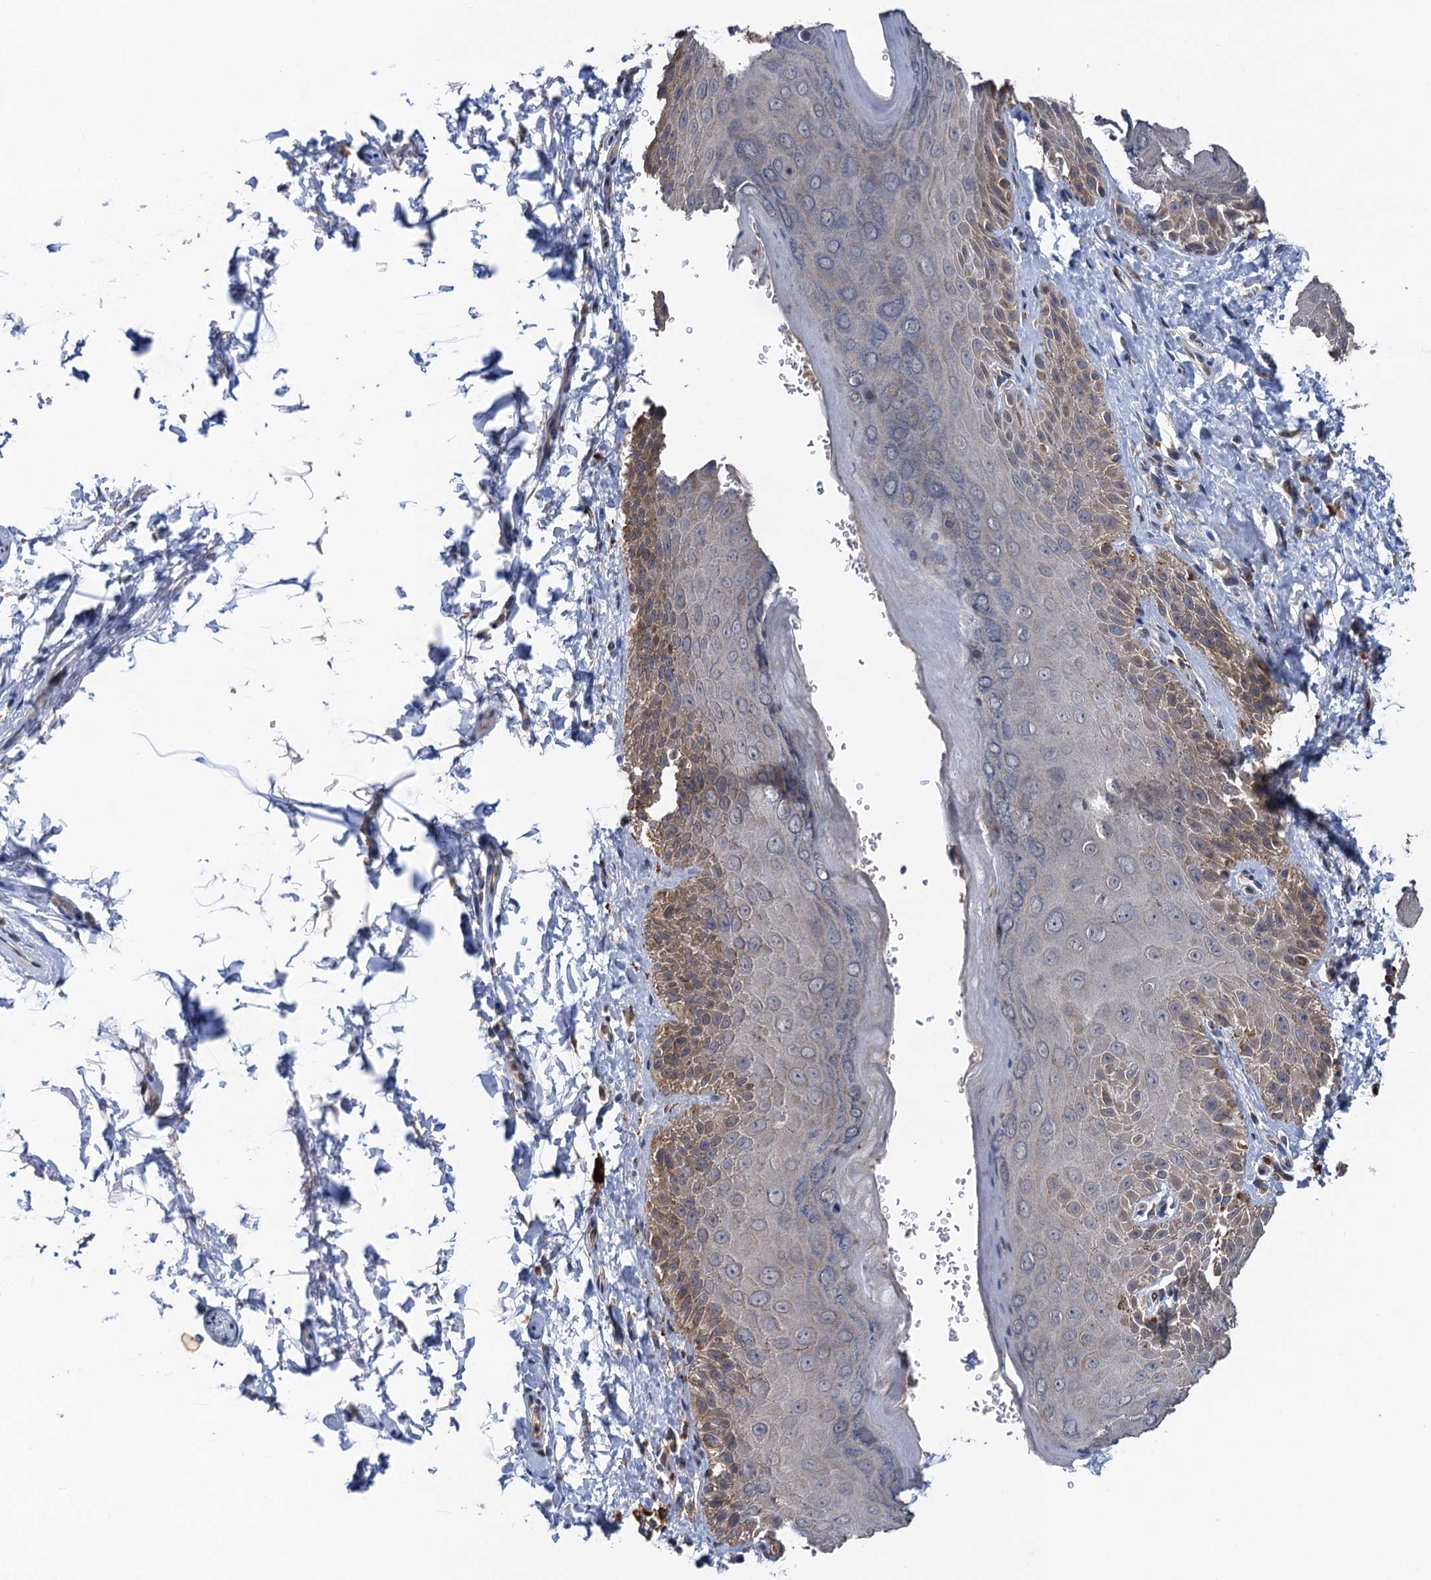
{"staining": {"intensity": "weak", "quantity": "25%-75%", "location": "cytoplasmic/membranous"}, "tissue": "skin", "cell_type": "Epidermal cells", "image_type": "normal", "snomed": [{"axis": "morphology", "description": "Normal tissue, NOS"}, {"axis": "topography", "description": "Anal"}], "caption": "IHC image of unremarkable skin: human skin stained using IHC demonstrates low levels of weak protein expression localized specifically in the cytoplasmic/membranous of epidermal cells, appearing as a cytoplasmic/membranous brown color.", "gene": "TMEM39B", "patient": {"sex": "male", "age": 44}}